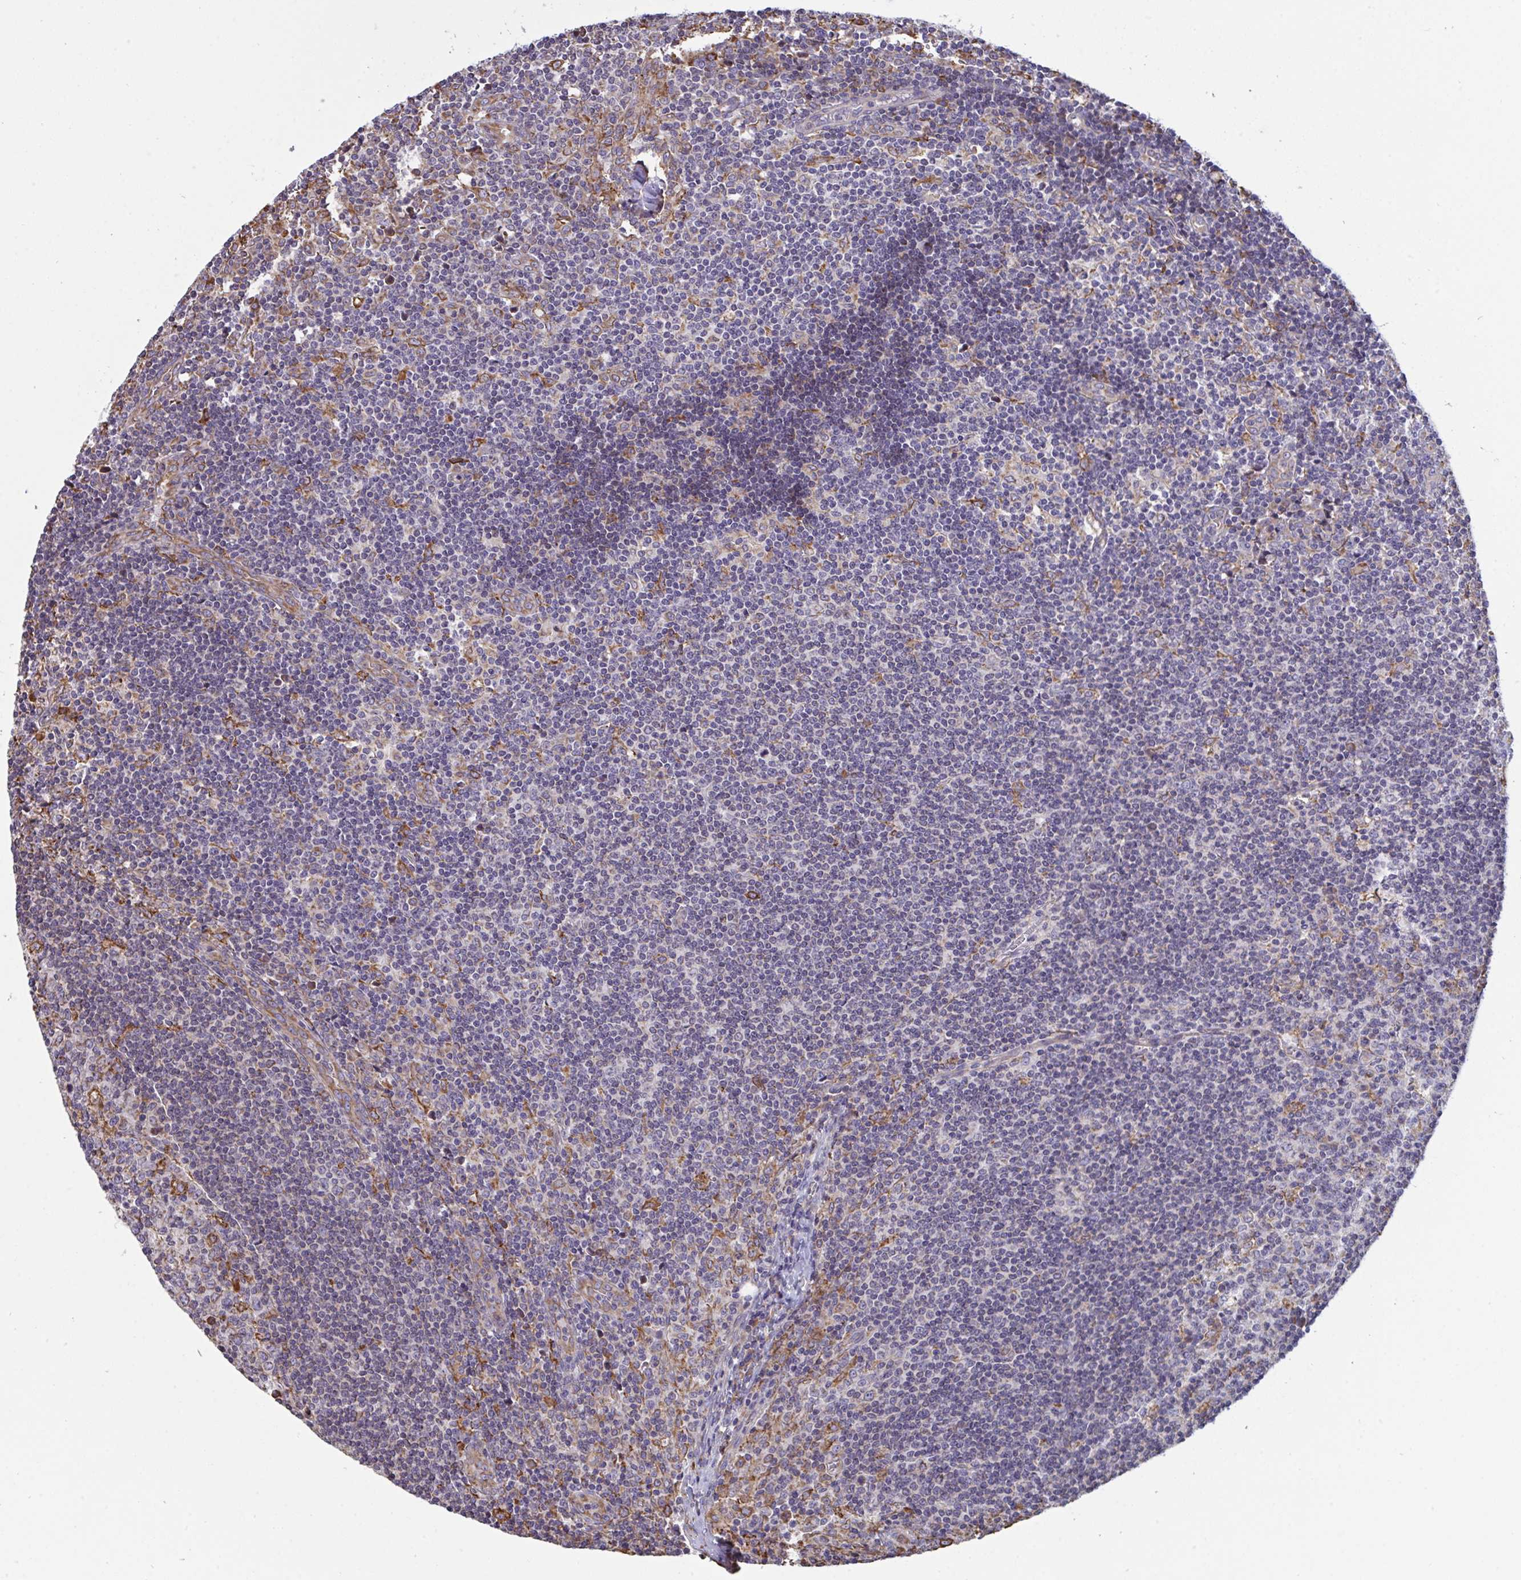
{"staining": {"intensity": "weak", "quantity": "<25%", "location": "cytoplasmic/membranous"}, "tissue": "lymph node", "cell_type": "Germinal center cells", "image_type": "normal", "snomed": [{"axis": "morphology", "description": "Normal tissue, NOS"}, {"axis": "topography", "description": "Lymph node"}], "caption": "DAB immunohistochemical staining of unremarkable lymph node exhibits no significant positivity in germinal center cells.", "gene": "MYMK", "patient": {"sex": "female", "age": 45}}